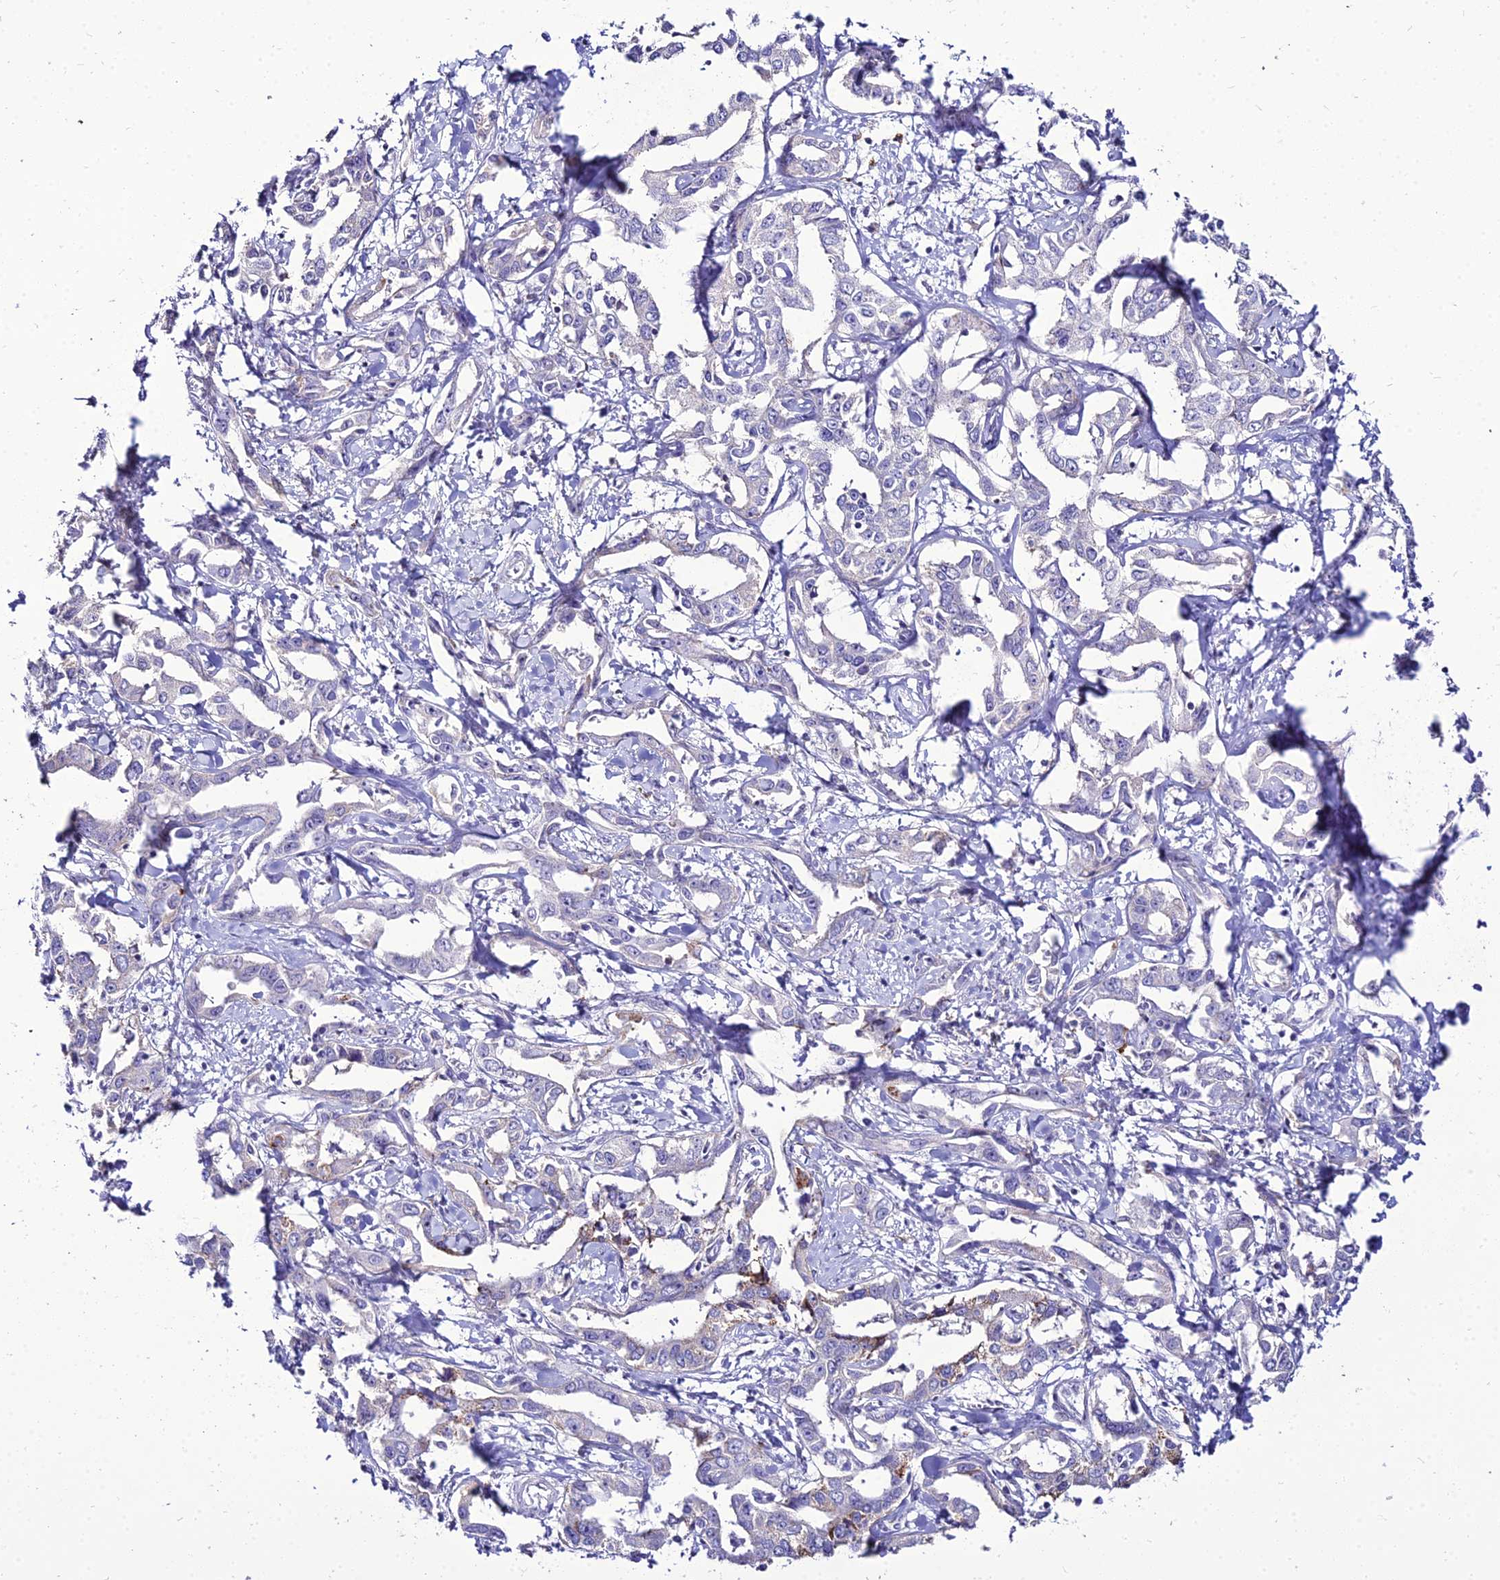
{"staining": {"intensity": "negative", "quantity": "none", "location": "none"}, "tissue": "liver cancer", "cell_type": "Tumor cells", "image_type": "cancer", "snomed": [{"axis": "morphology", "description": "Cholangiocarcinoma"}, {"axis": "topography", "description": "Liver"}], "caption": "Human liver cholangiocarcinoma stained for a protein using IHC exhibits no expression in tumor cells.", "gene": "C6orf163", "patient": {"sex": "male", "age": 59}}